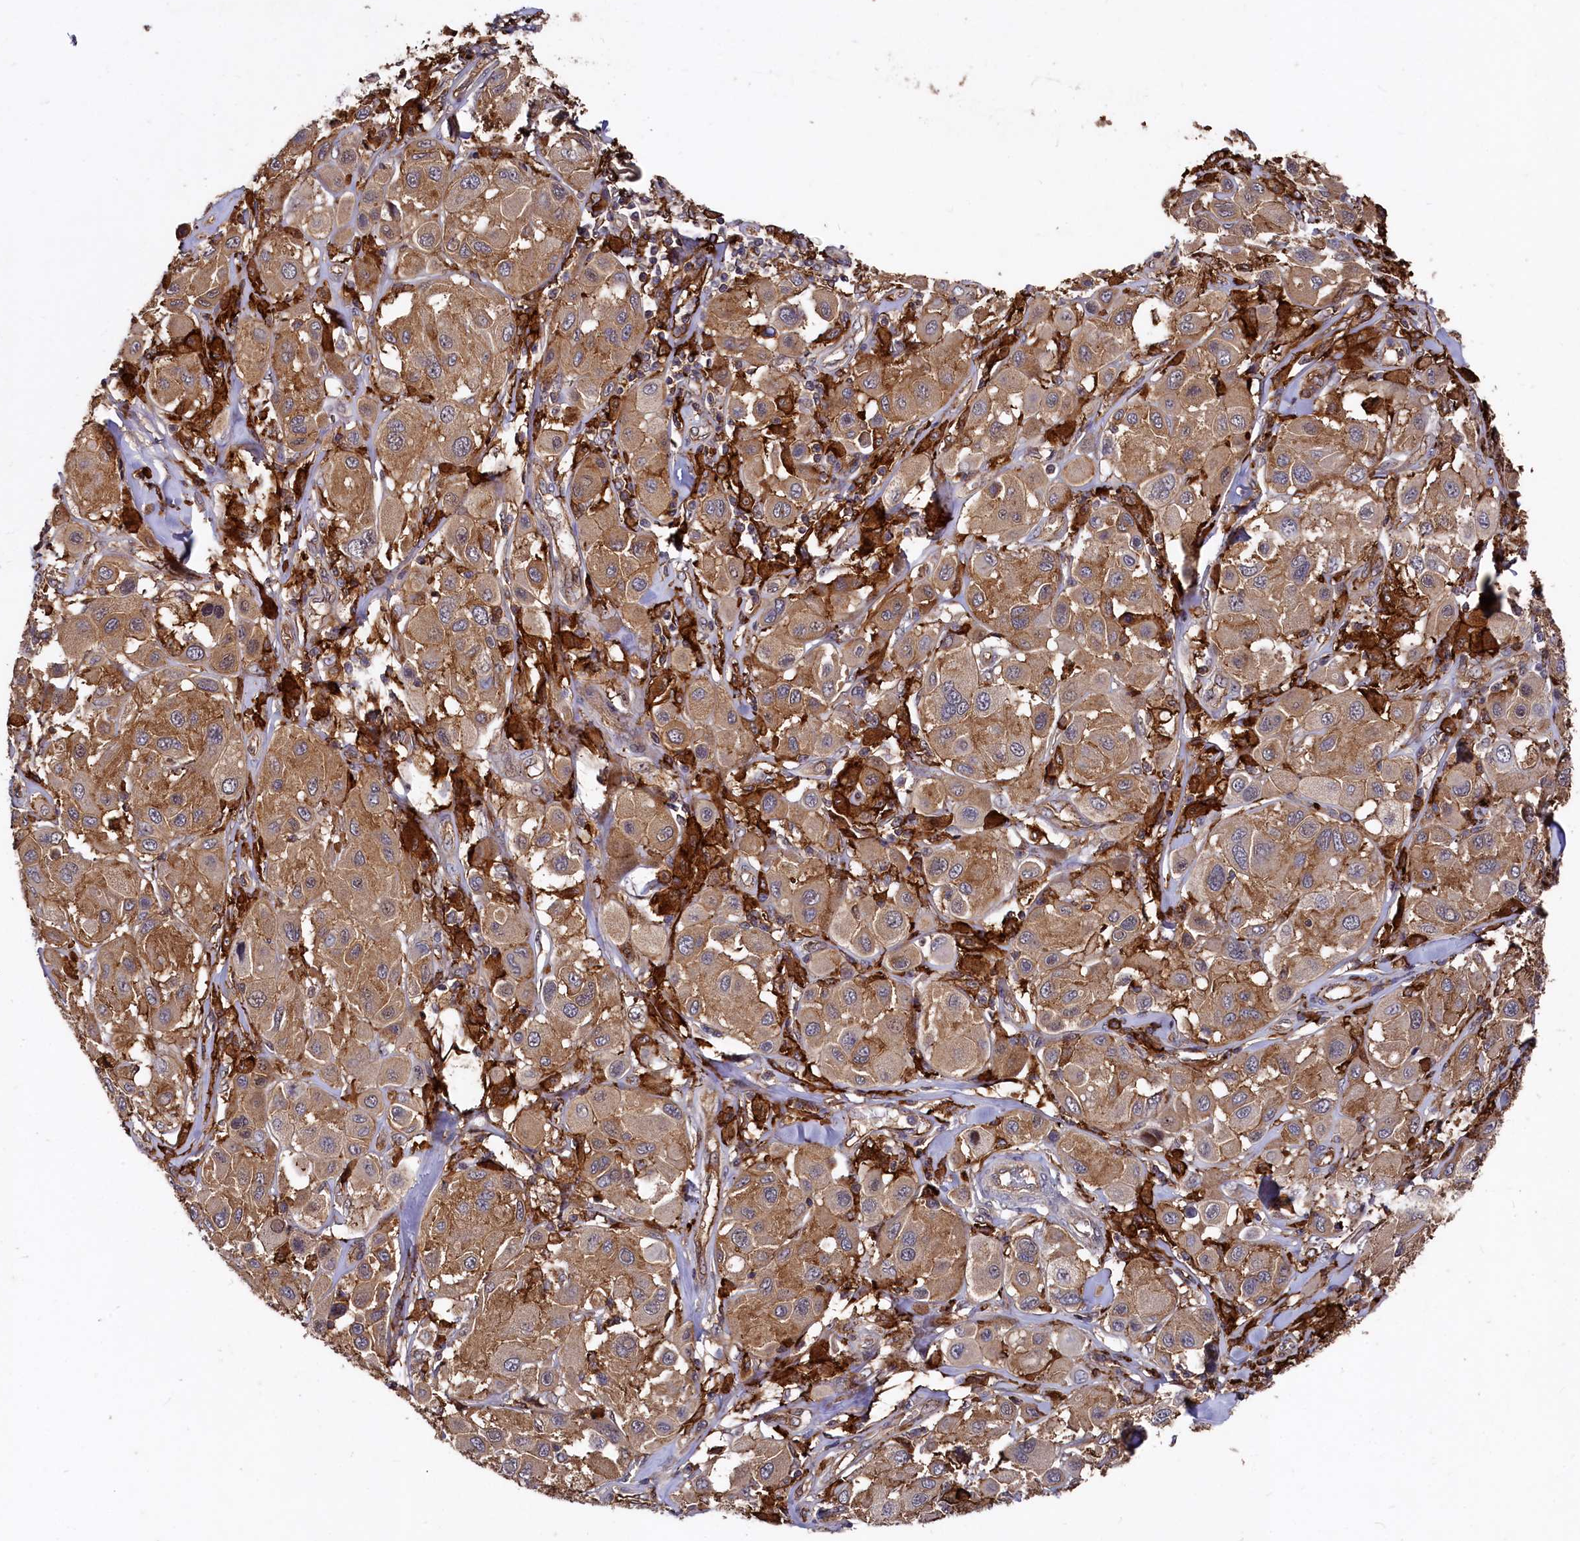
{"staining": {"intensity": "moderate", "quantity": ">75%", "location": "cytoplasmic/membranous"}, "tissue": "melanoma", "cell_type": "Tumor cells", "image_type": "cancer", "snomed": [{"axis": "morphology", "description": "Malignant melanoma, Metastatic site"}, {"axis": "topography", "description": "Skin"}], "caption": "Protein expression by immunohistochemistry exhibits moderate cytoplasmic/membranous positivity in about >75% of tumor cells in melanoma.", "gene": "PLEKHO2", "patient": {"sex": "male", "age": 41}}